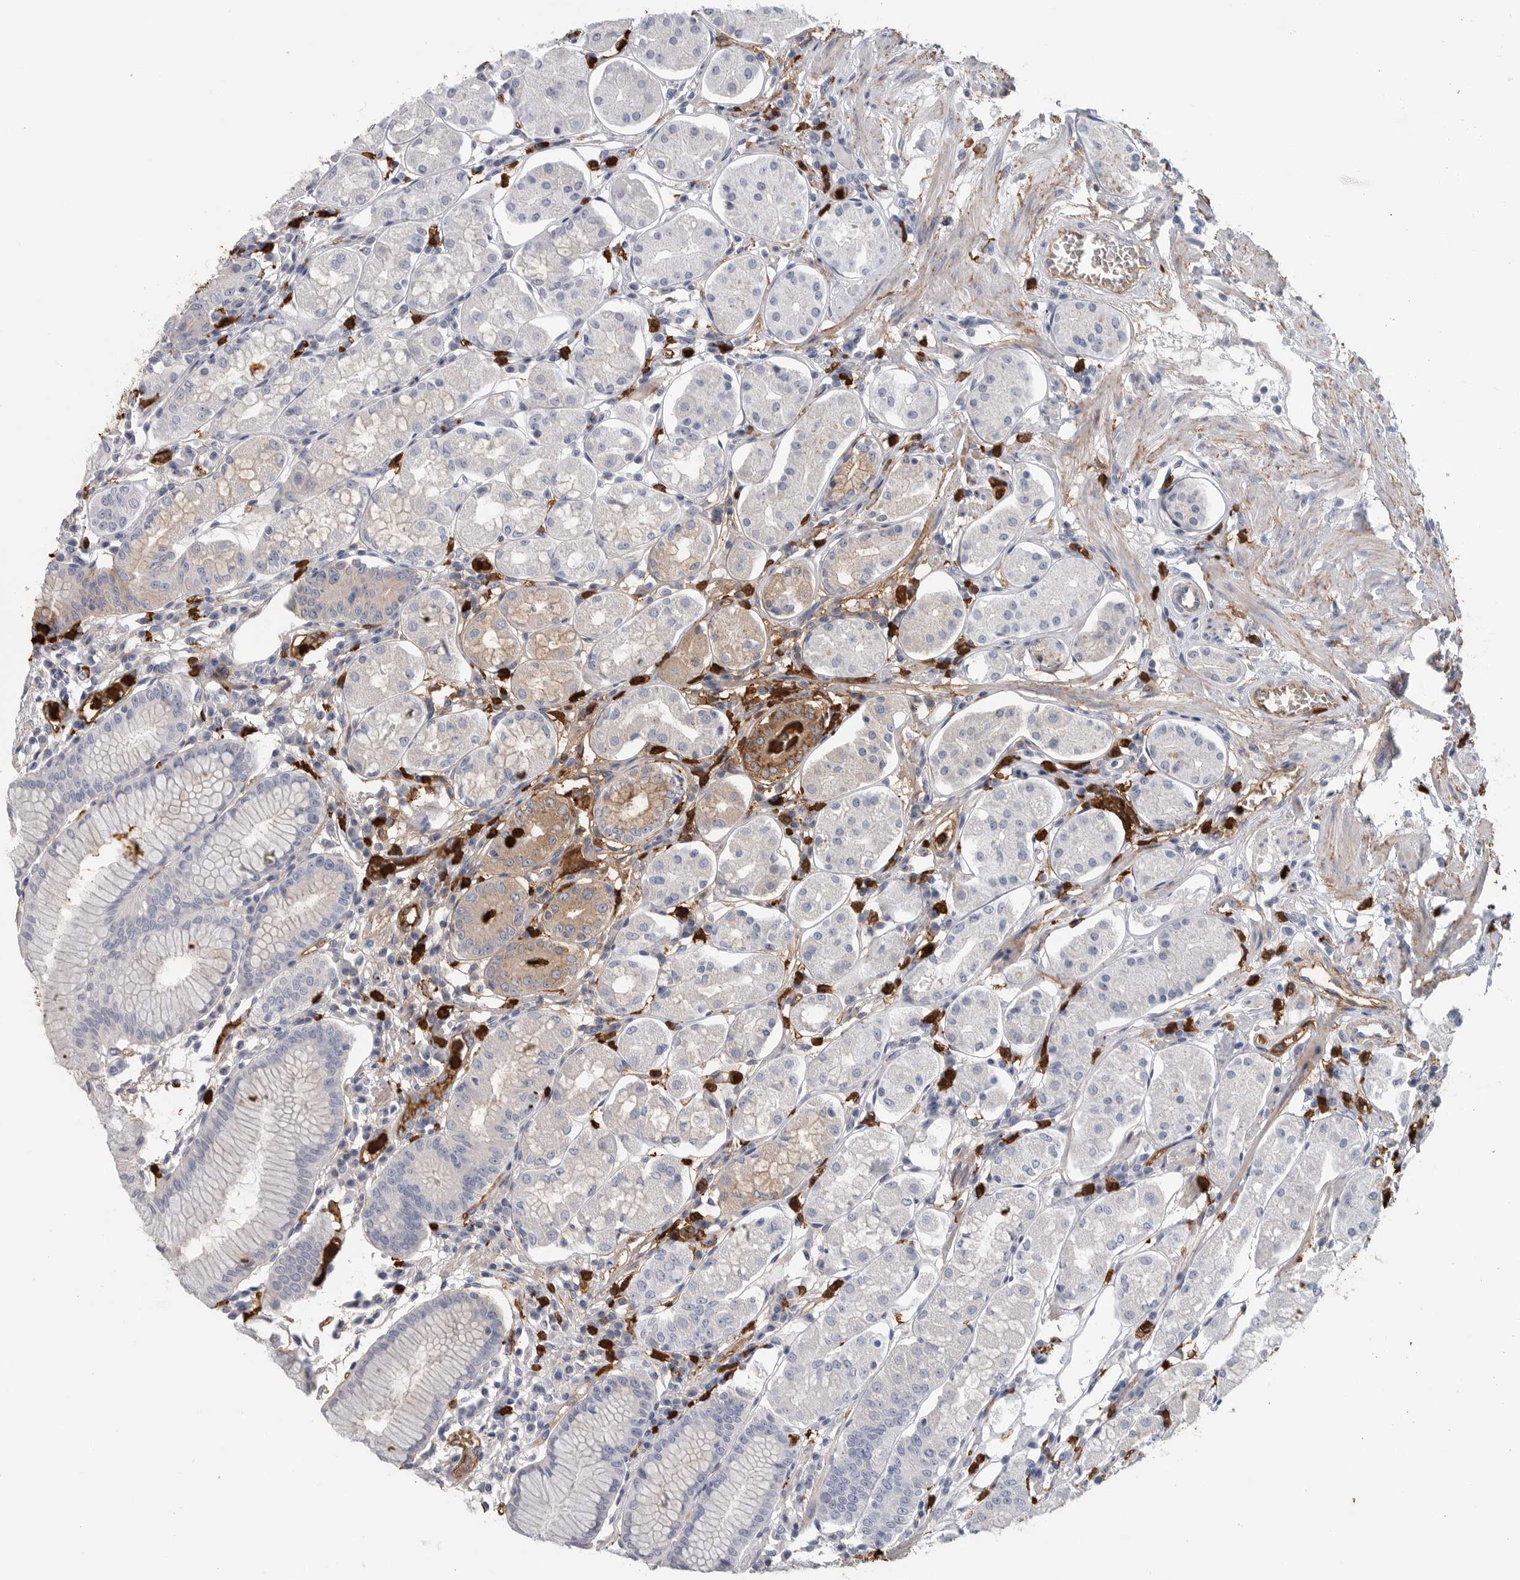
{"staining": {"intensity": "moderate", "quantity": "<25%", "location": "cytoplasmic/membranous"}, "tissue": "stomach", "cell_type": "Glandular cells", "image_type": "normal", "snomed": [{"axis": "morphology", "description": "Normal tissue, NOS"}, {"axis": "topography", "description": "Stomach"}, {"axis": "topography", "description": "Stomach, lower"}], "caption": "DAB immunohistochemical staining of benign human stomach shows moderate cytoplasmic/membranous protein expression in approximately <25% of glandular cells.", "gene": "CYB561D1", "patient": {"sex": "female", "age": 56}}